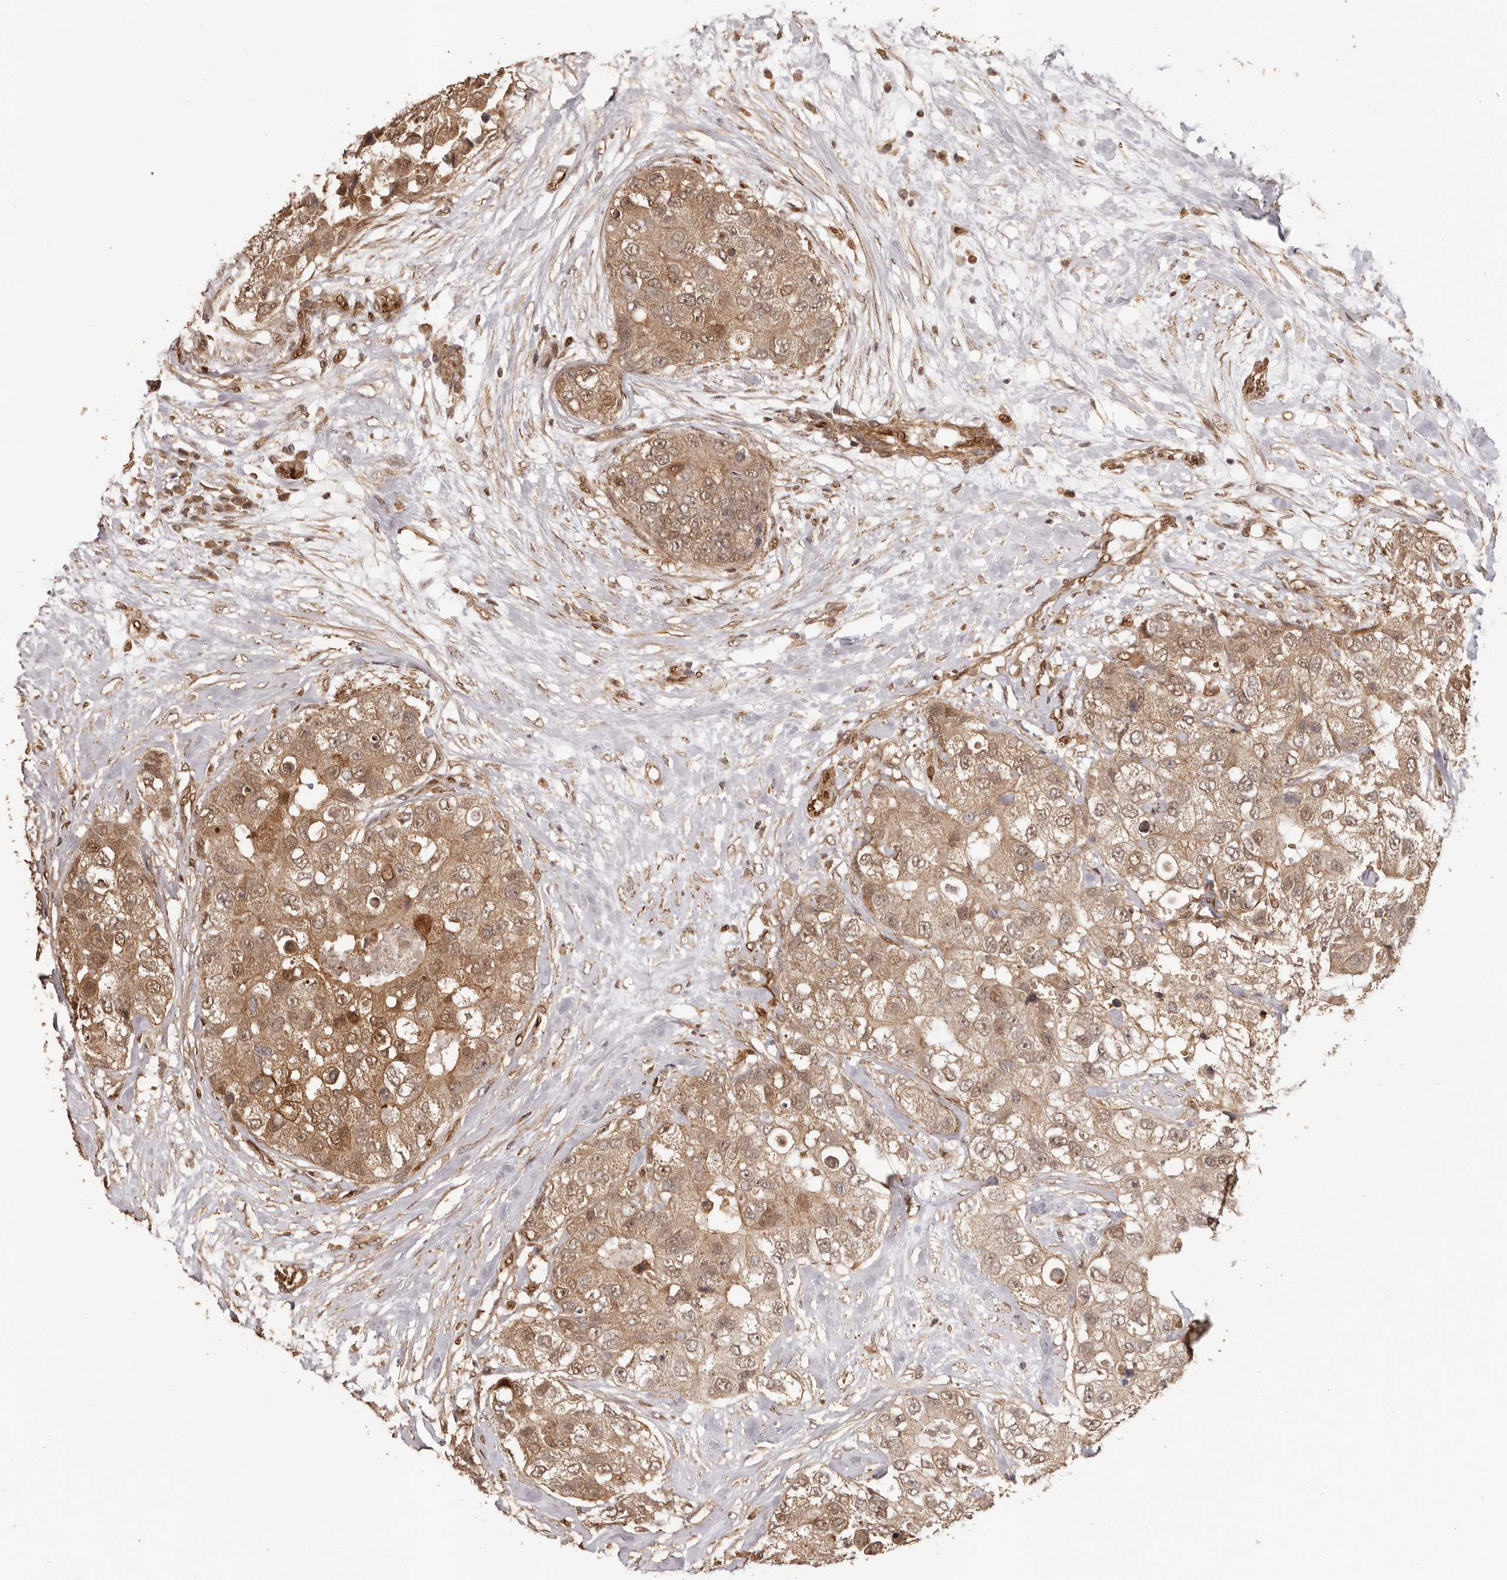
{"staining": {"intensity": "moderate", "quantity": ">75%", "location": "cytoplasmic/membranous,nuclear"}, "tissue": "breast cancer", "cell_type": "Tumor cells", "image_type": "cancer", "snomed": [{"axis": "morphology", "description": "Duct carcinoma"}, {"axis": "topography", "description": "Breast"}], "caption": "Approximately >75% of tumor cells in human intraductal carcinoma (breast) reveal moderate cytoplasmic/membranous and nuclear protein staining as visualized by brown immunohistochemical staining.", "gene": "UBR2", "patient": {"sex": "female", "age": 62}}